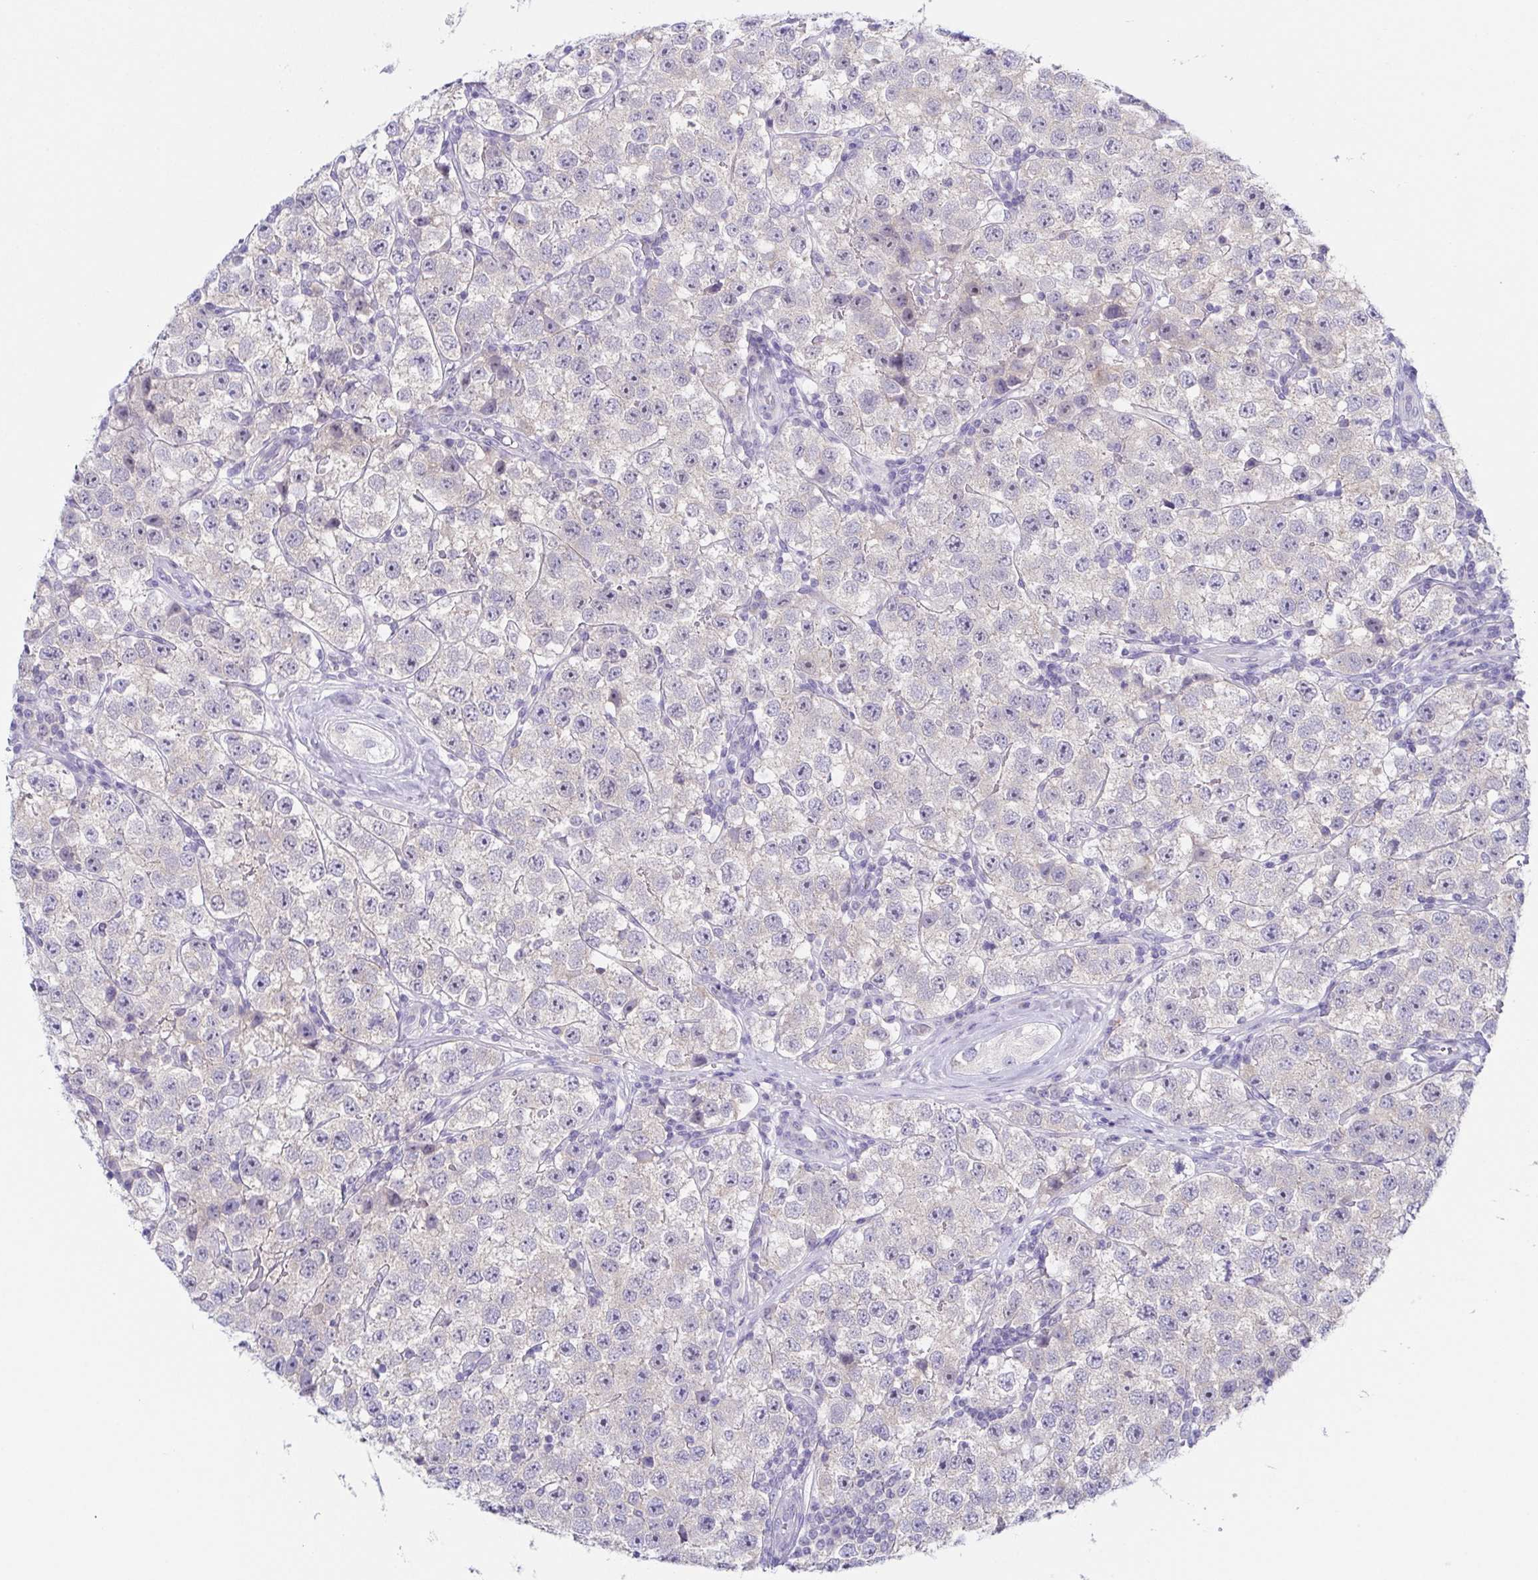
{"staining": {"intensity": "weak", "quantity": "<25%", "location": "cytoplasmic/membranous"}, "tissue": "testis cancer", "cell_type": "Tumor cells", "image_type": "cancer", "snomed": [{"axis": "morphology", "description": "Seminoma, NOS"}, {"axis": "topography", "description": "Testis"}], "caption": "Testis cancer (seminoma) stained for a protein using immunohistochemistry (IHC) demonstrates no positivity tumor cells.", "gene": "HTR2A", "patient": {"sex": "male", "age": 34}}